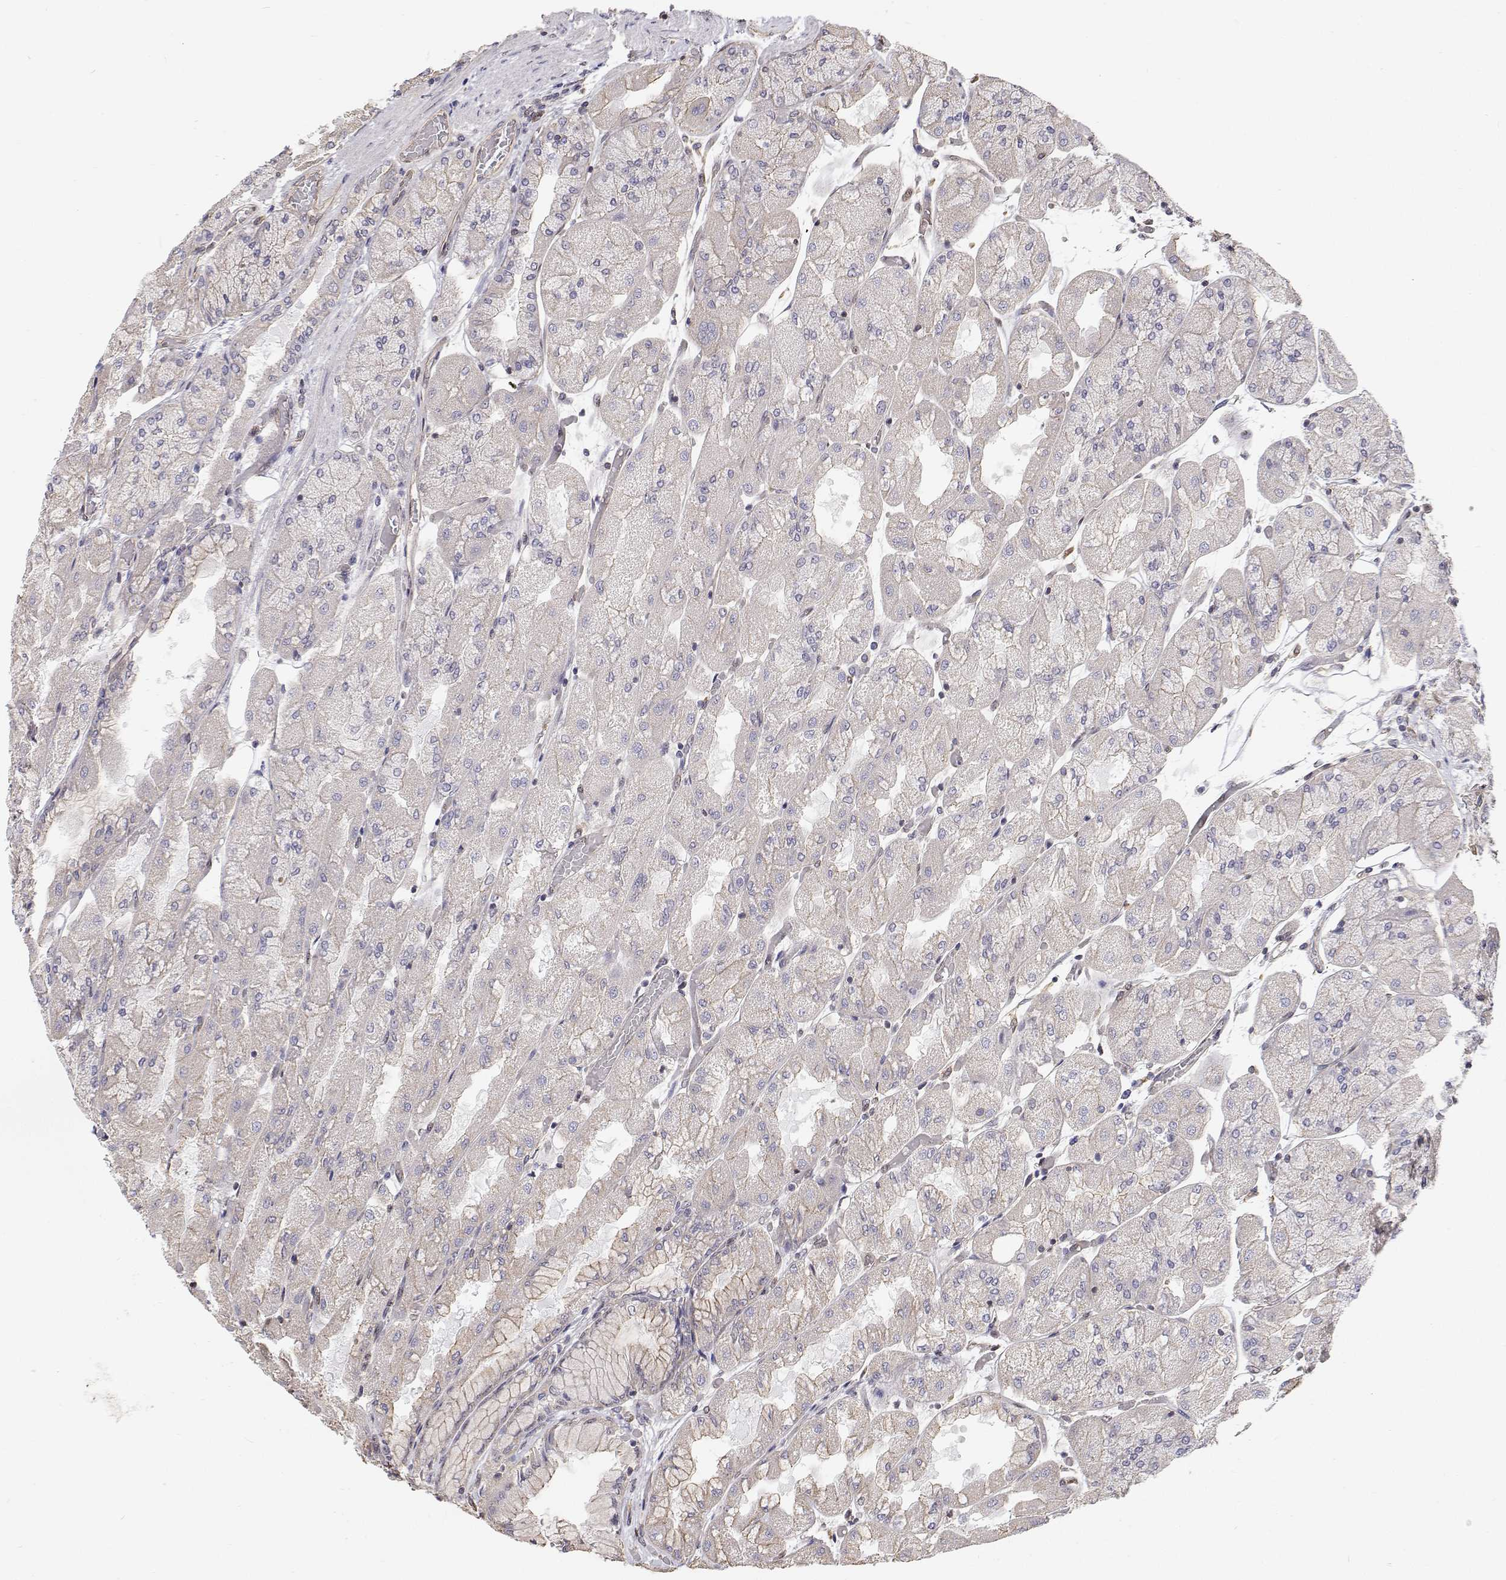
{"staining": {"intensity": "weak", "quantity": "<25%", "location": "cytoplasmic/membranous,nuclear"}, "tissue": "stomach", "cell_type": "Glandular cells", "image_type": "normal", "snomed": [{"axis": "morphology", "description": "Normal tissue, NOS"}, {"axis": "topography", "description": "Stomach"}], "caption": "High magnification brightfield microscopy of normal stomach stained with DAB (3,3'-diaminobenzidine) (brown) and counterstained with hematoxylin (blue): glandular cells show no significant expression.", "gene": "GSDMA", "patient": {"sex": "female", "age": 61}}